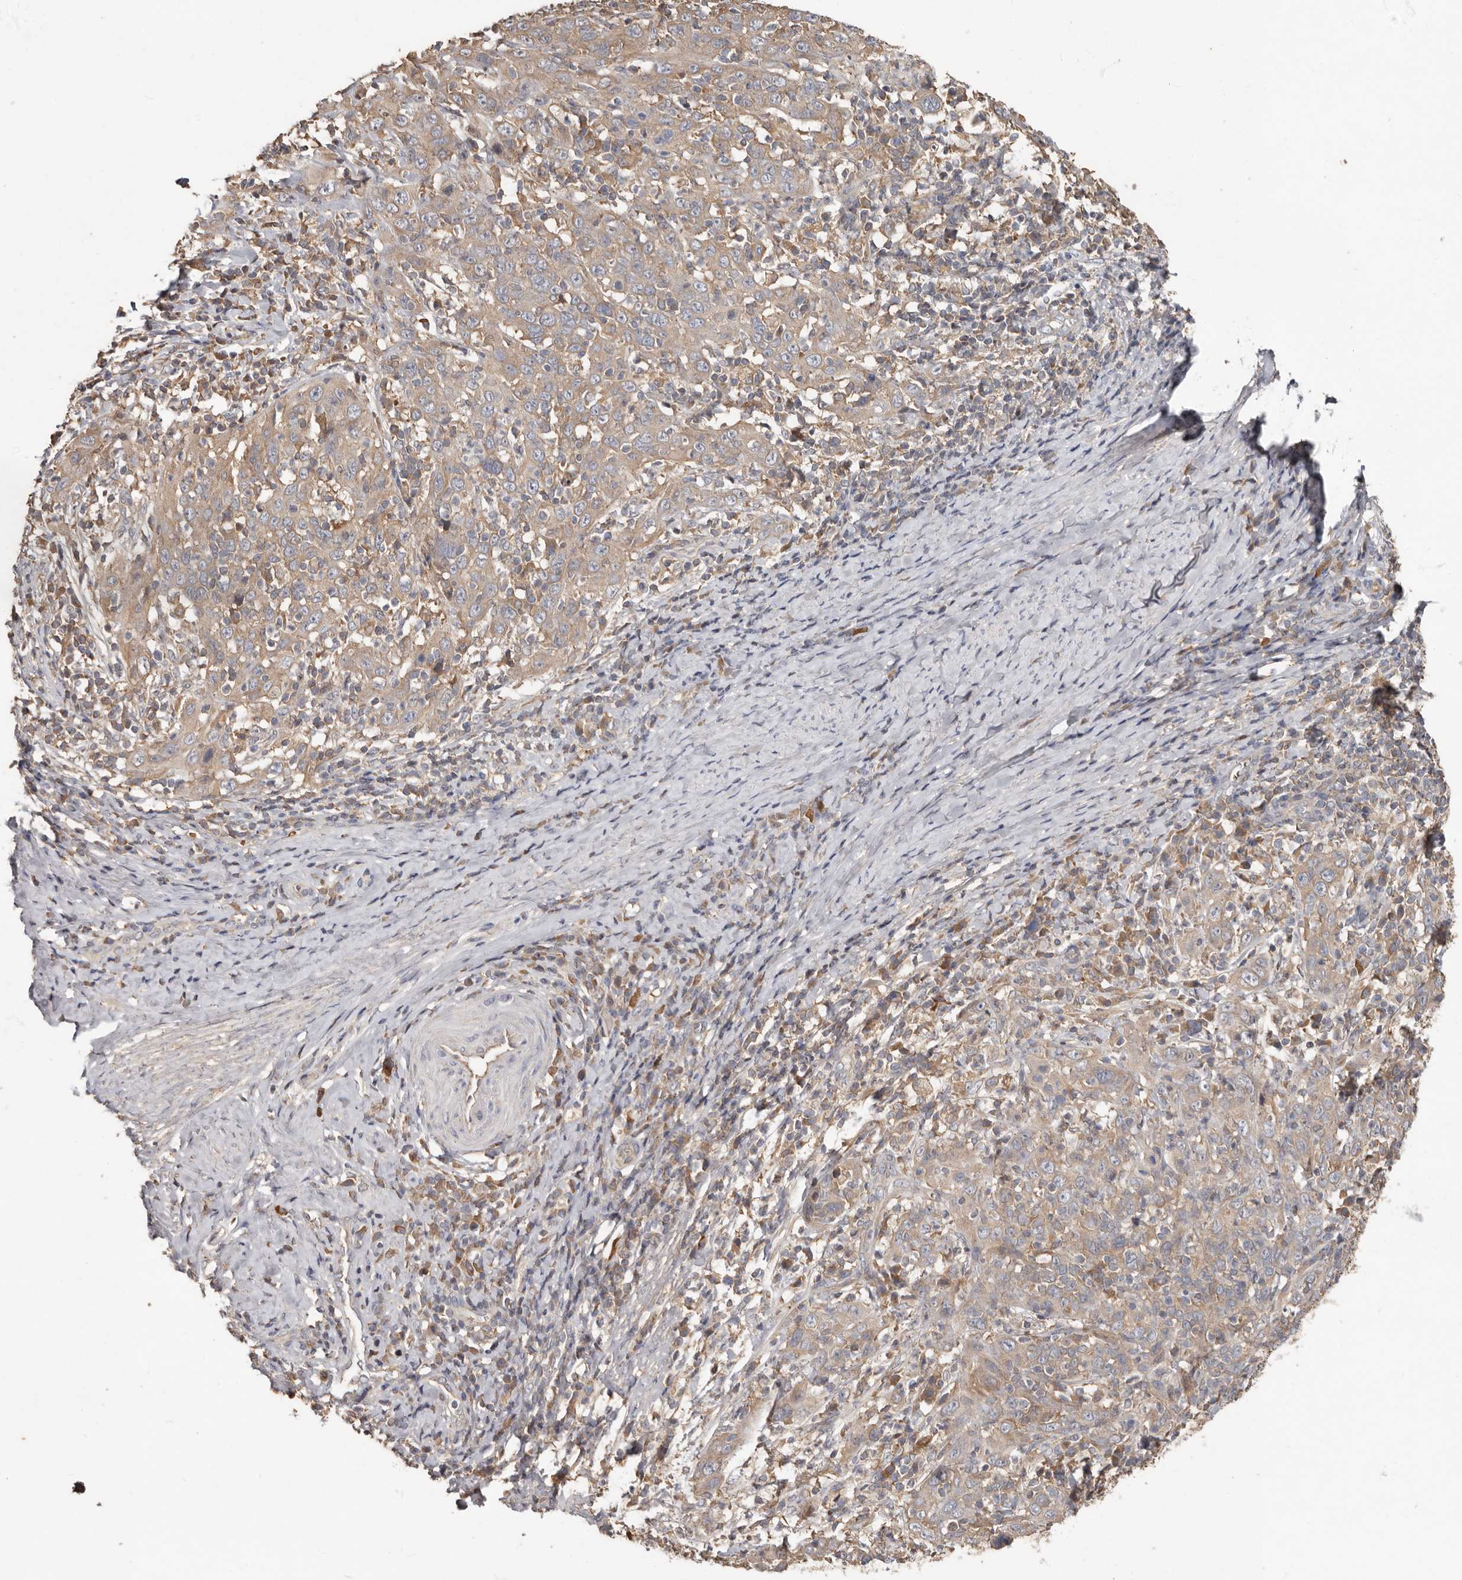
{"staining": {"intensity": "weak", "quantity": "25%-75%", "location": "cytoplasmic/membranous"}, "tissue": "cervical cancer", "cell_type": "Tumor cells", "image_type": "cancer", "snomed": [{"axis": "morphology", "description": "Squamous cell carcinoma, NOS"}, {"axis": "topography", "description": "Cervix"}], "caption": "DAB (3,3'-diaminobenzidine) immunohistochemical staining of cervical cancer exhibits weak cytoplasmic/membranous protein positivity in about 25%-75% of tumor cells.", "gene": "KIF26B", "patient": {"sex": "female", "age": 46}}